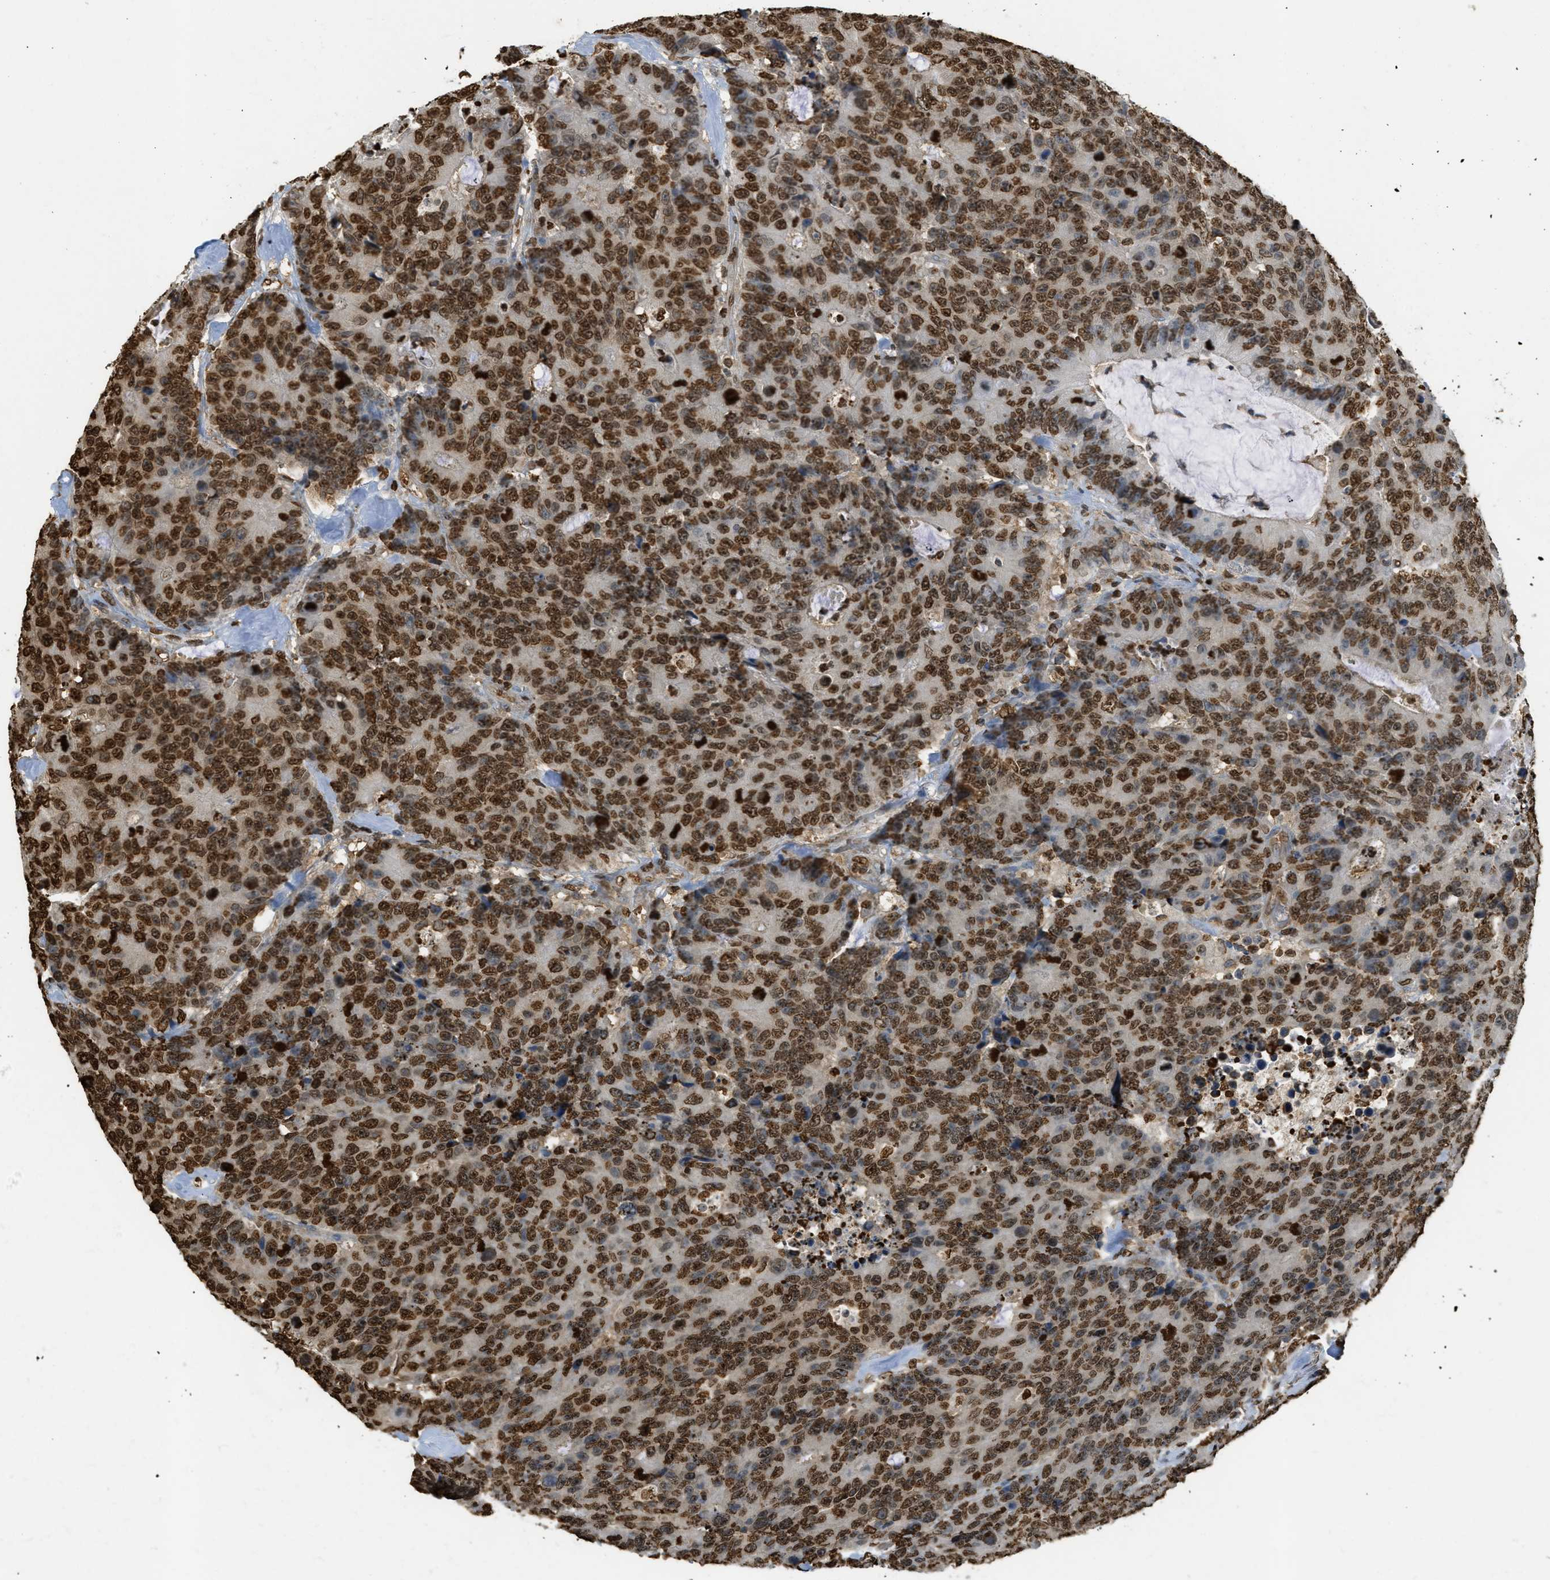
{"staining": {"intensity": "strong", "quantity": ">75%", "location": "nuclear"}, "tissue": "colorectal cancer", "cell_type": "Tumor cells", "image_type": "cancer", "snomed": [{"axis": "morphology", "description": "Adenocarcinoma, NOS"}, {"axis": "topography", "description": "Colon"}], "caption": "Protein analysis of adenocarcinoma (colorectal) tissue demonstrates strong nuclear staining in about >75% of tumor cells.", "gene": "NR5A2", "patient": {"sex": "female", "age": 86}}